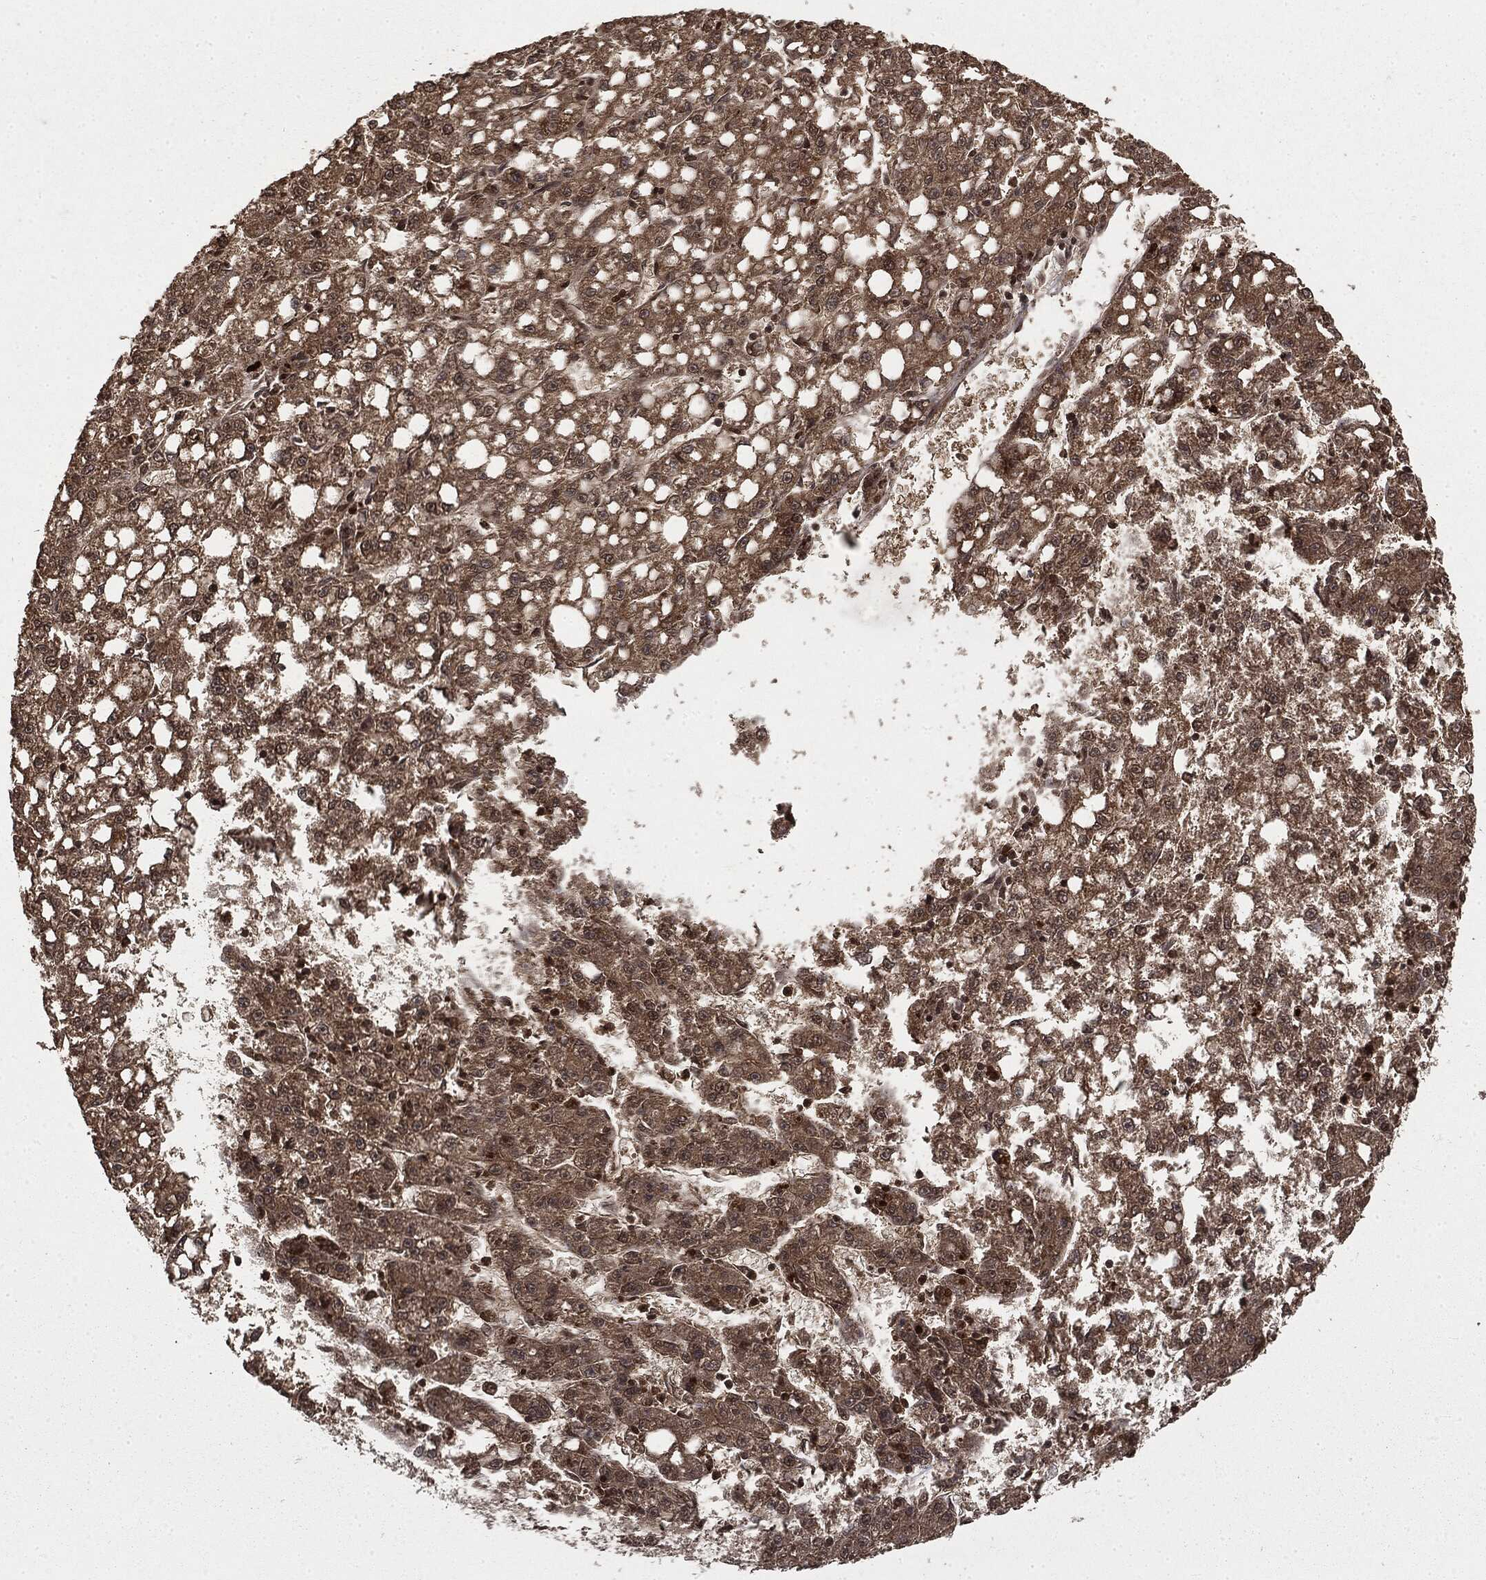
{"staining": {"intensity": "moderate", "quantity": ">75%", "location": "cytoplasmic/membranous"}, "tissue": "liver cancer", "cell_type": "Tumor cells", "image_type": "cancer", "snomed": [{"axis": "morphology", "description": "Carcinoma, Hepatocellular, NOS"}, {"axis": "topography", "description": "Liver"}], "caption": "The photomicrograph exhibits immunohistochemical staining of hepatocellular carcinoma (liver). There is moderate cytoplasmic/membranous expression is appreciated in approximately >75% of tumor cells.", "gene": "CTDP1", "patient": {"sex": "female", "age": 65}}